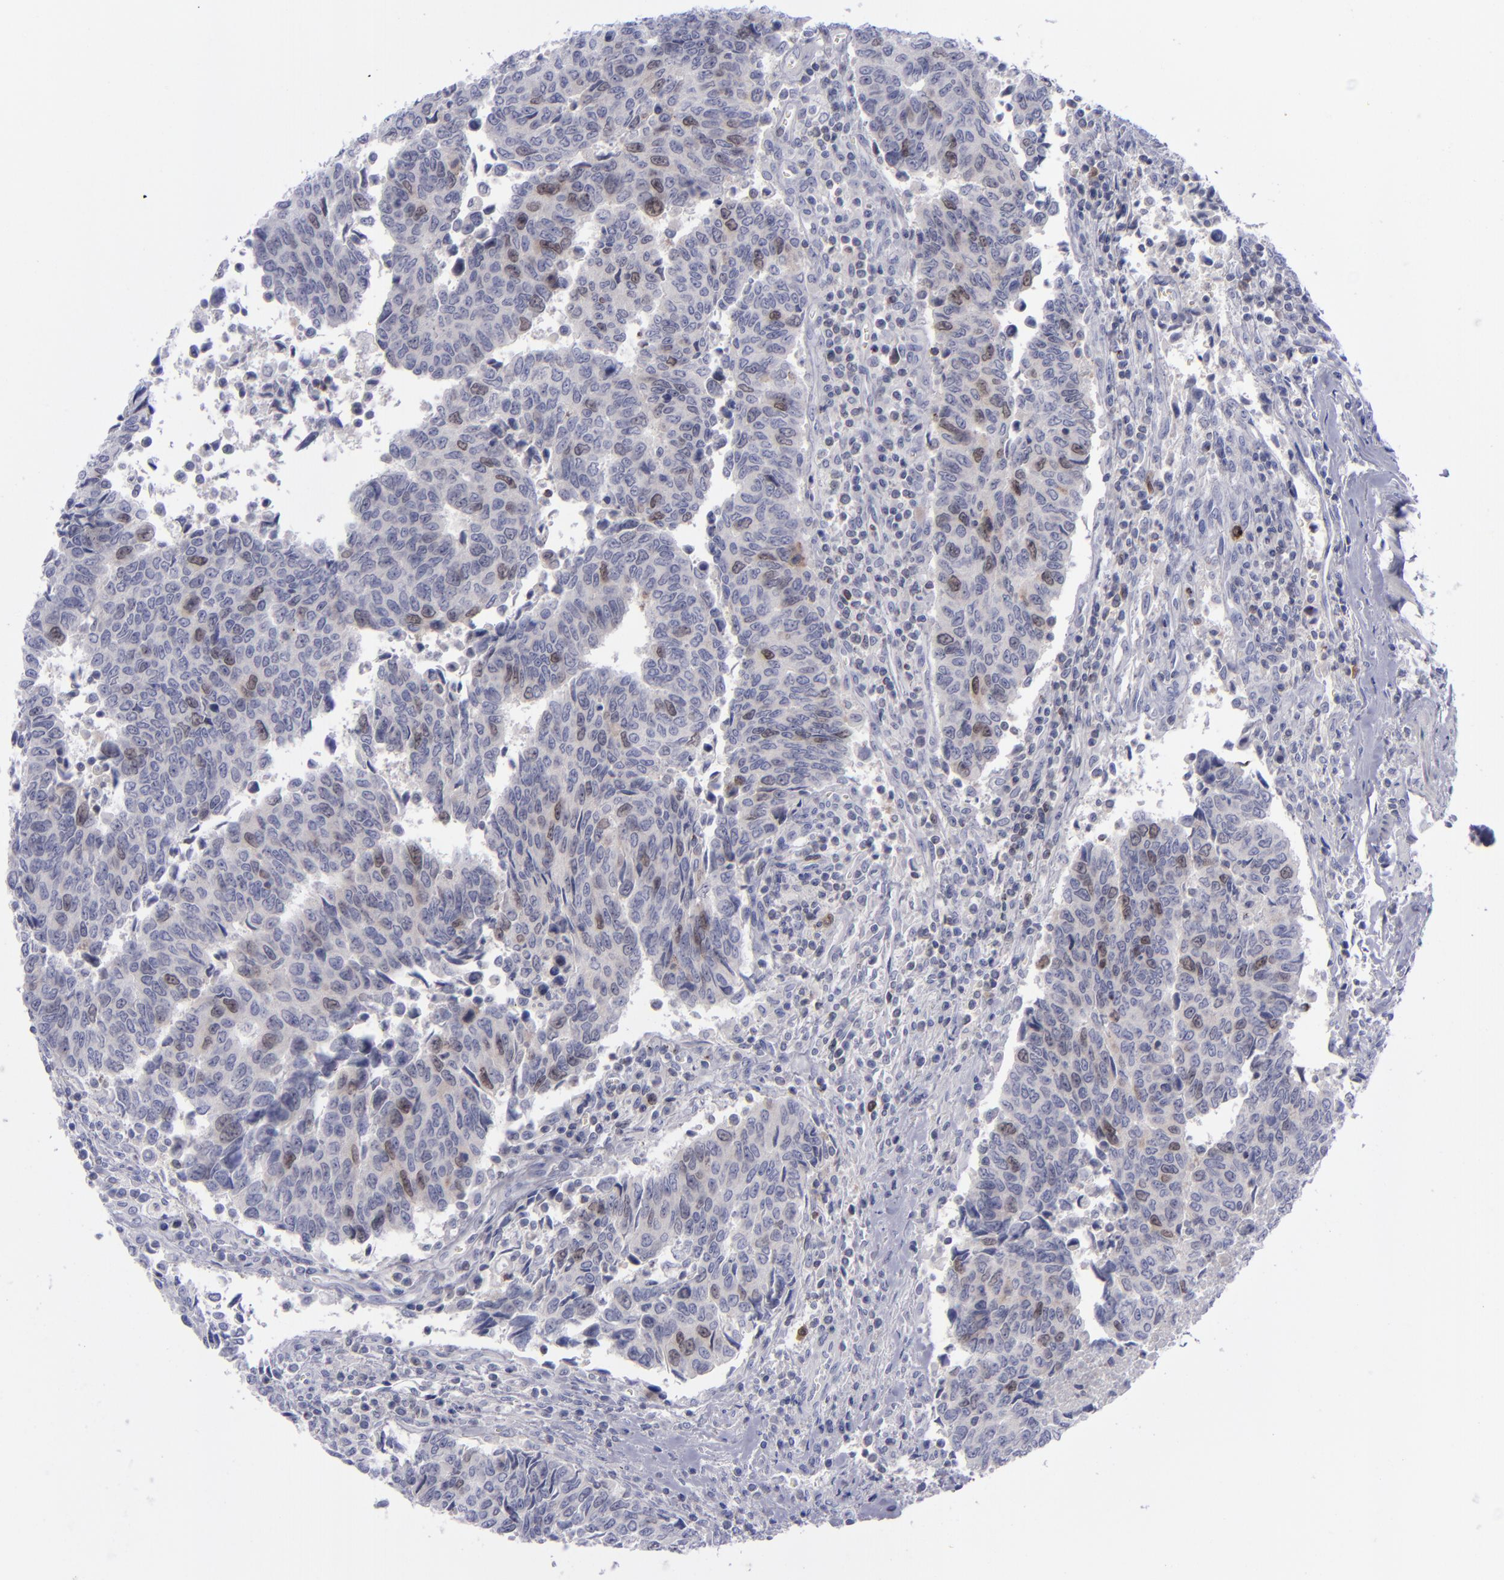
{"staining": {"intensity": "weak", "quantity": "<25%", "location": "nuclear"}, "tissue": "urothelial cancer", "cell_type": "Tumor cells", "image_type": "cancer", "snomed": [{"axis": "morphology", "description": "Urothelial carcinoma, High grade"}, {"axis": "topography", "description": "Urinary bladder"}], "caption": "Immunohistochemistry micrograph of neoplastic tissue: urothelial carcinoma (high-grade) stained with DAB (3,3'-diaminobenzidine) reveals no significant protein positivity in tumor cells.", "gene": "AURKA", "patient": {"sex": "male", "age": 86}}